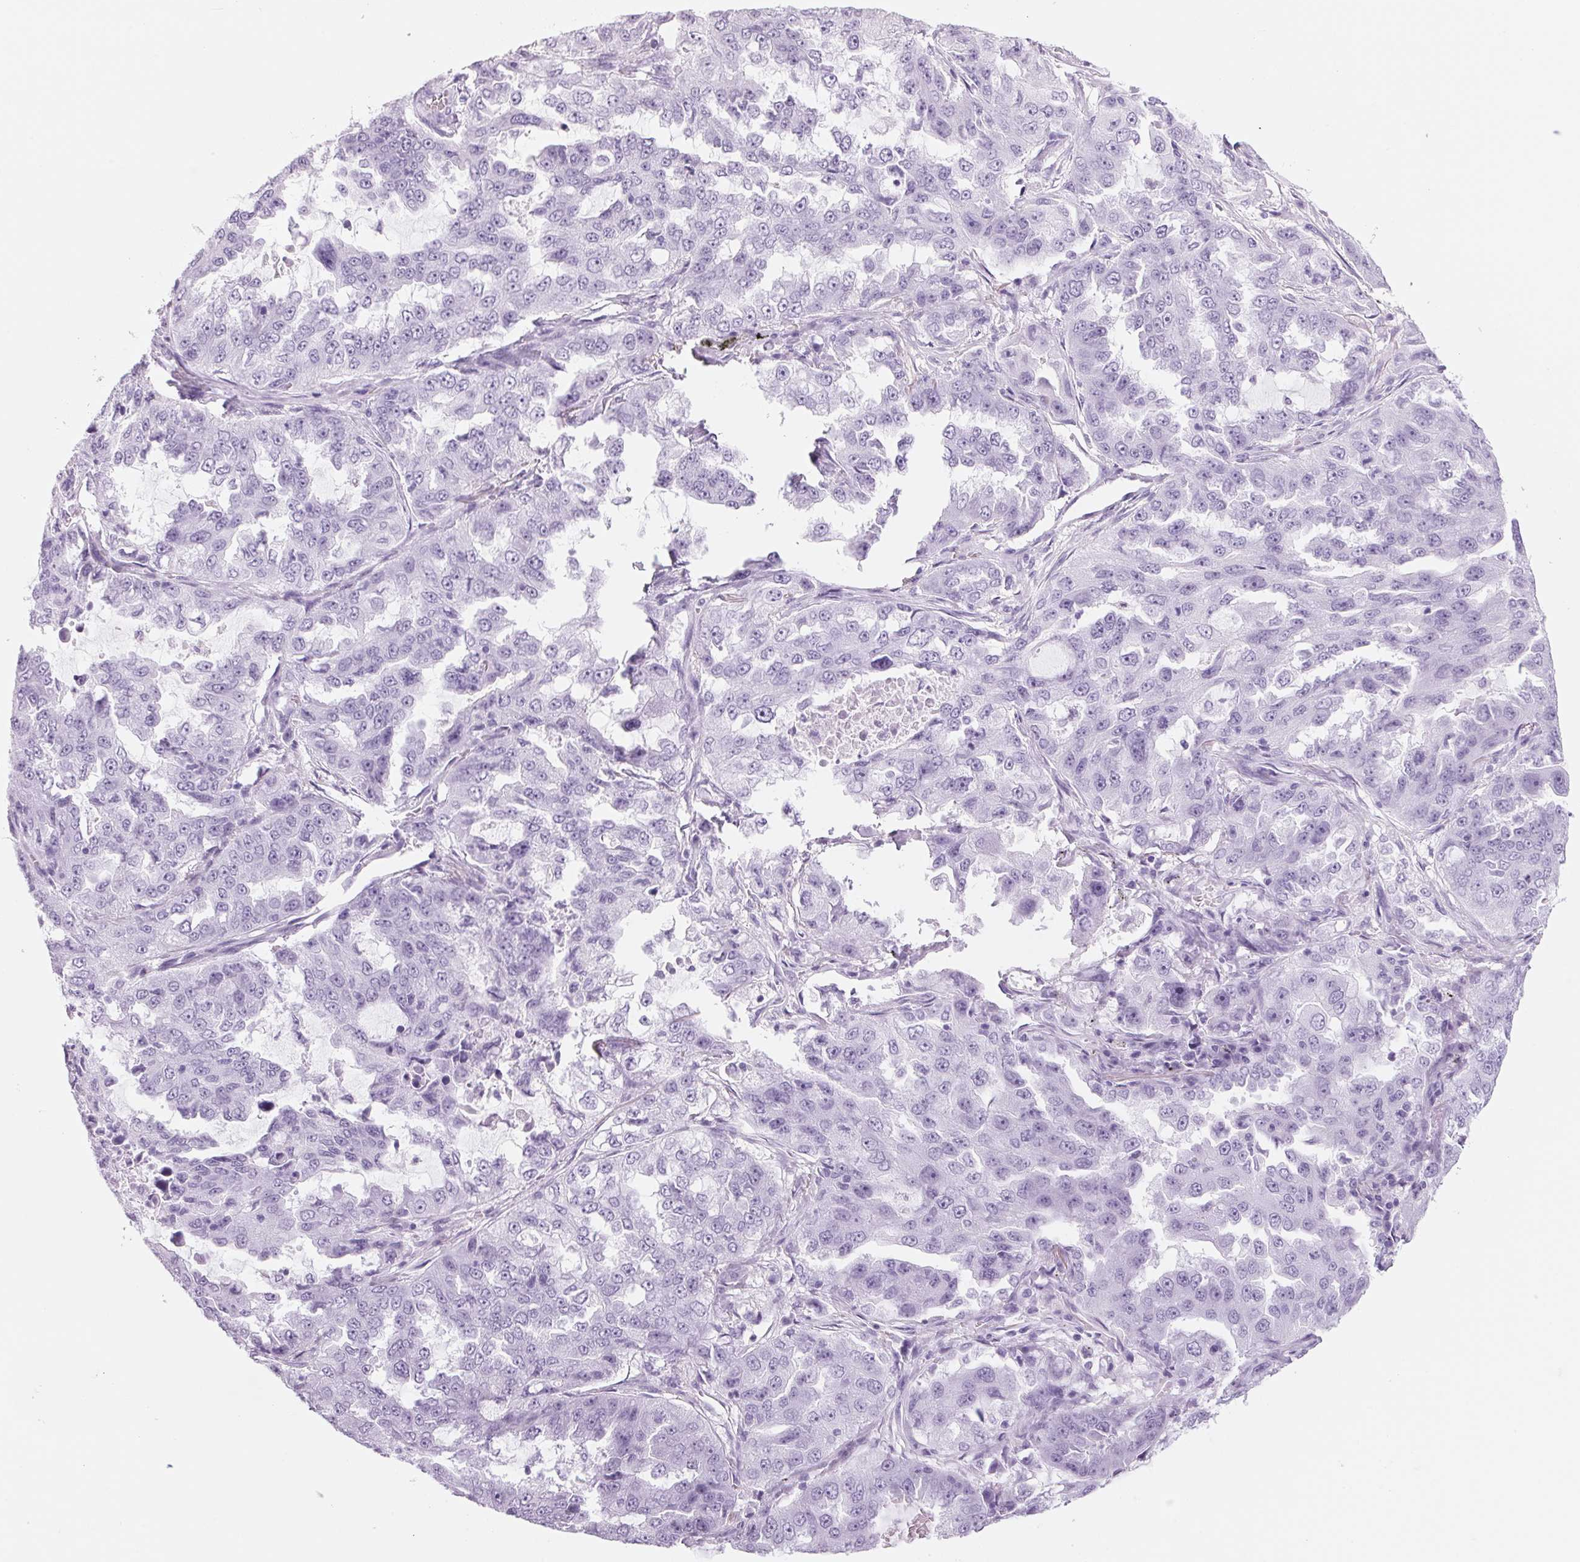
{"staining": {"intensity": "negative", "quantity": "none", "location": "none"}, "tissue": "lung cancer", "cell_type": "Tumor cells", "image_type": "cancer", "snomed": [{"axis": "morphology", "description": "Adenocarcinoma, NOS"}, {"axis": "topography", "description": "Lung"}], "caption": "The immunohistochemistry photomicrograph has no significant staining in tumor cells of adenocarcinoma (lung) tissue.", "gene": "ADAM20", "patient": {"sex": "female", "age": 61}}